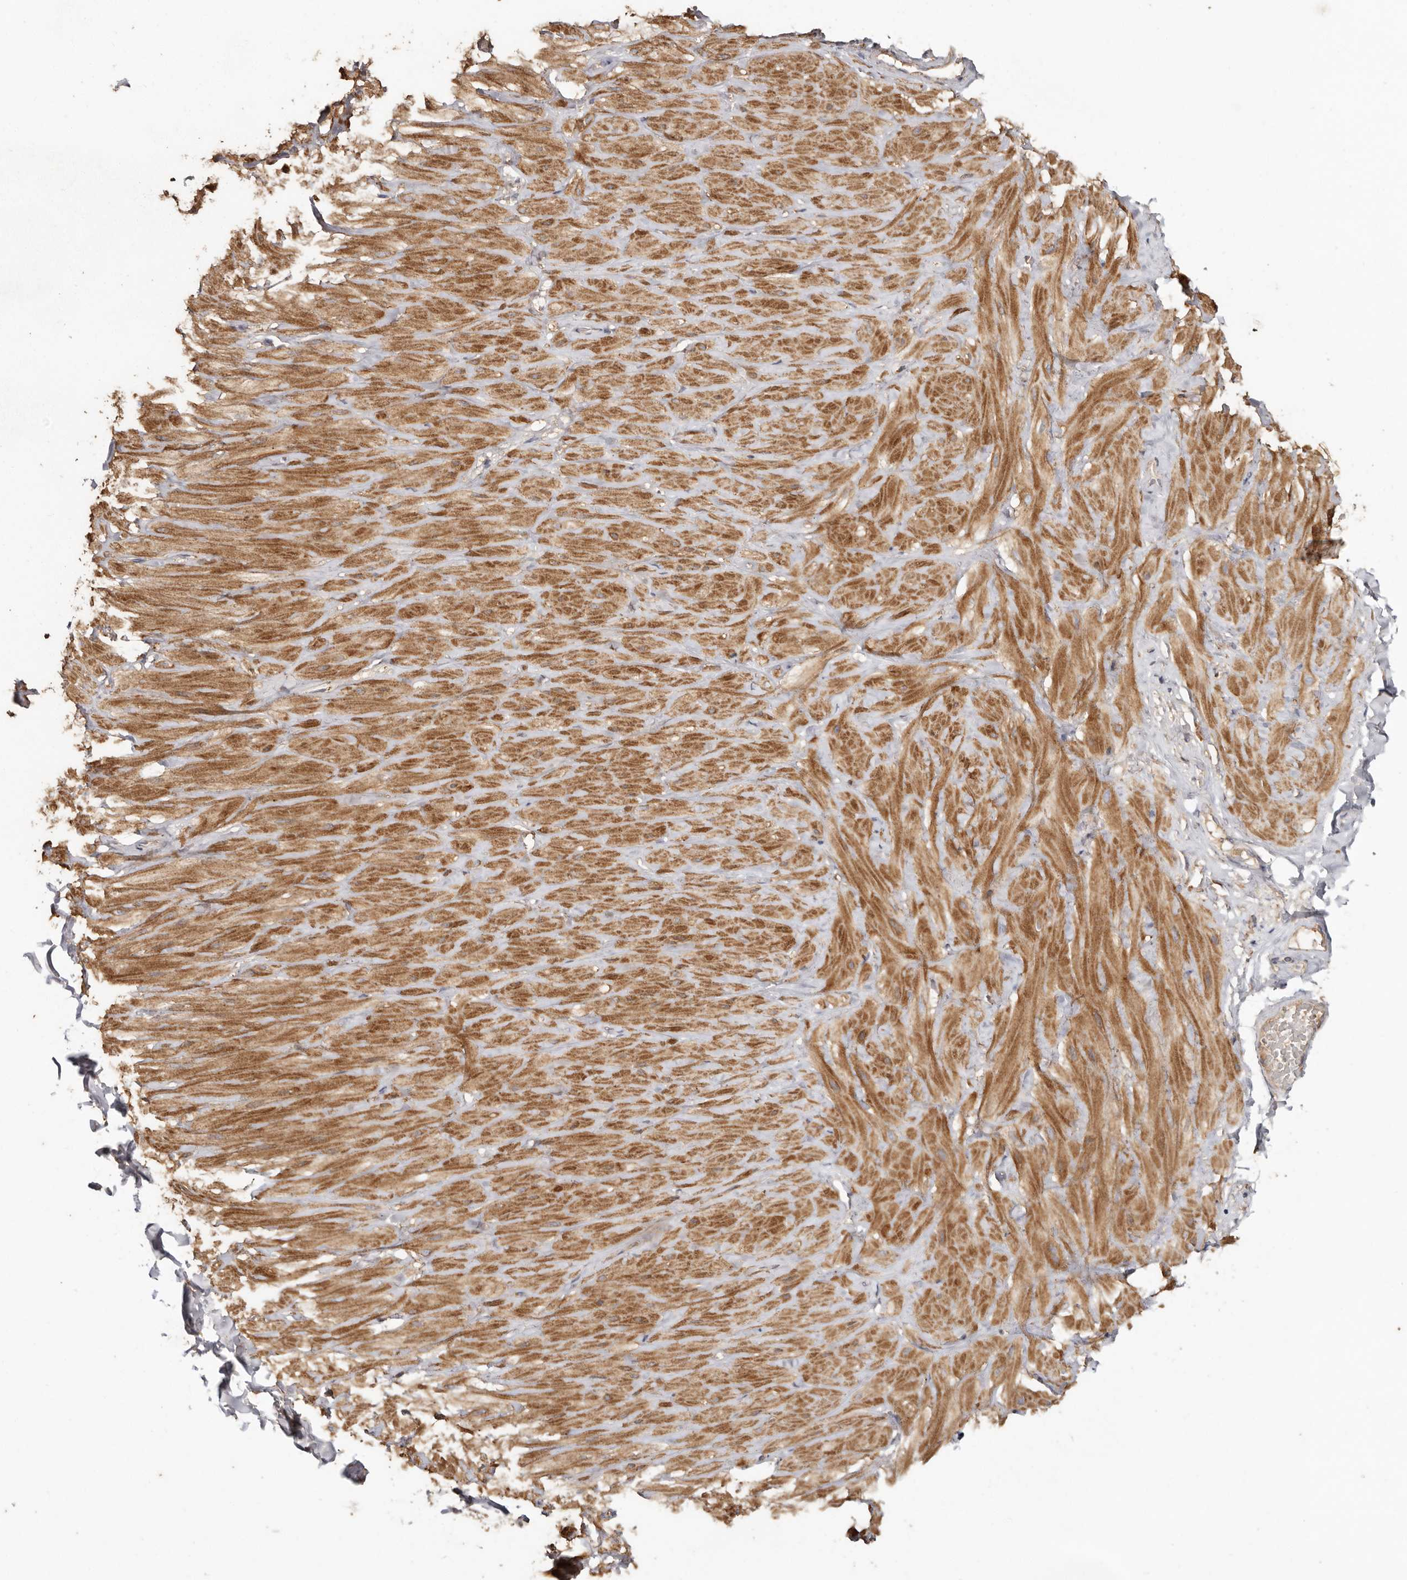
{"staining": {"intensity": "weak", "quantity": ">75%", "location": "cytoplasmic/membranous"}, "tissue": "adipose tissue", "cell_type": "Adipocytes", "image_type": "normal", "snomed": [{"axis": "morphology", "description": "Normal tissue, NOS"}, {"axis": "topography", "description": "Adipose tissue"}, {"axis": "topography", "description": "Vascular tissue"}, {"axis": "topography", "description": "Peripheral nerve tissue"}], "caption": "Weak cytoplasmic/membranous staining is seen in about >75% of adipocytes in benign adipose tissue.", "gene": "RWDD1", "patient": {"sex": "male", "age": 25}}